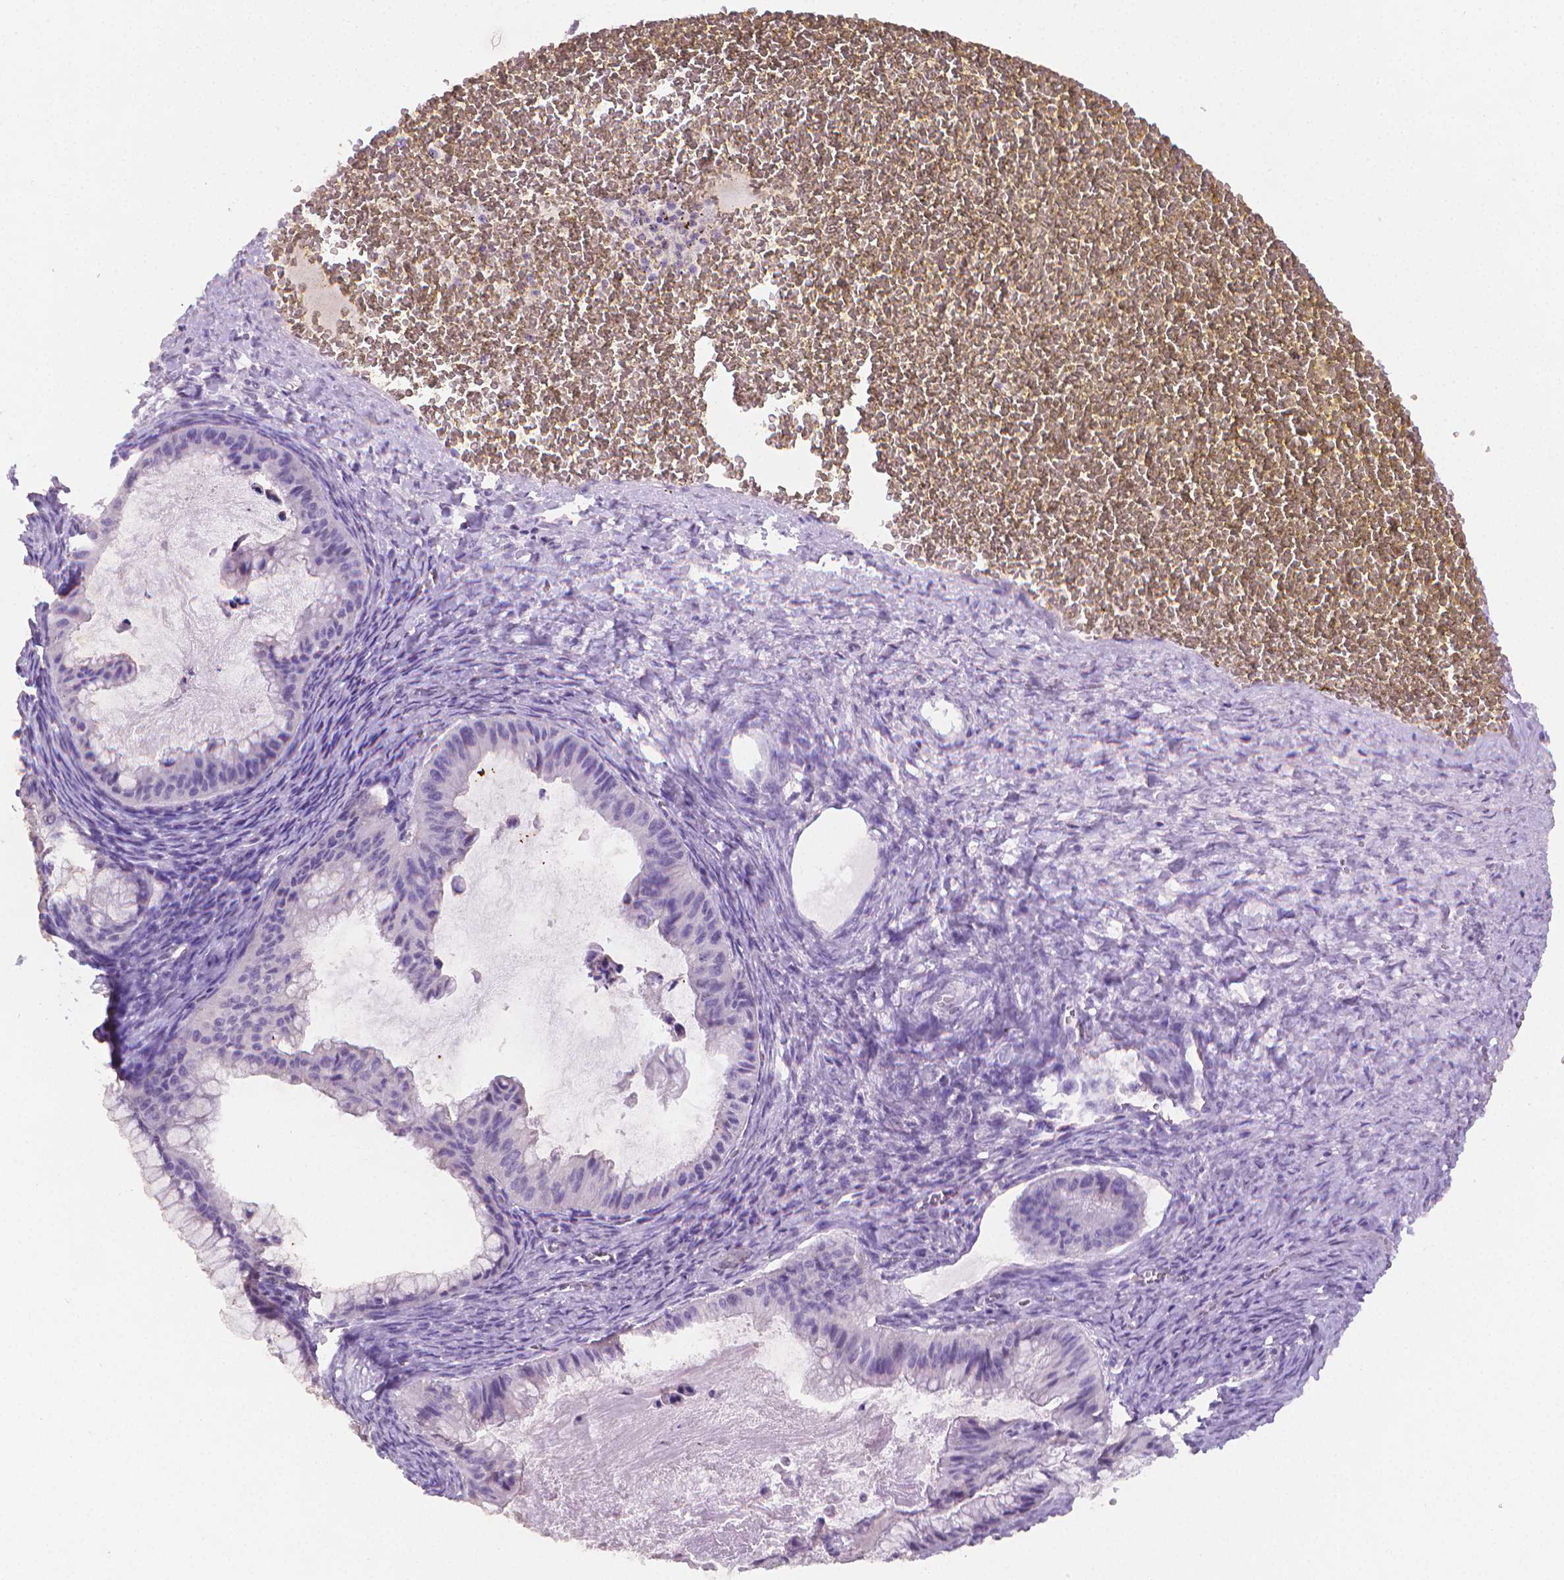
{"staining": {"intensity": "negative", "quantity": "none", "location": "none"}, "tissue": "ovarian cancer", "cell_type": "Tumor cells", "image_type": "cancer", "snomed": [{"axis": "morphology", "description": "Cystadenocarcinoma, mucinous, NOS"}, {"axis": "topography", "description": "Ovary"}], "caption": "A high-resolution photomicrograph shows immunohistochemistry staining of mucinous cystadenocarcinoma (ovarian), which shows no significant expression in tumor cells.", "gene": "TNNI2", "patient": {"sex": "female", "age": 72}}